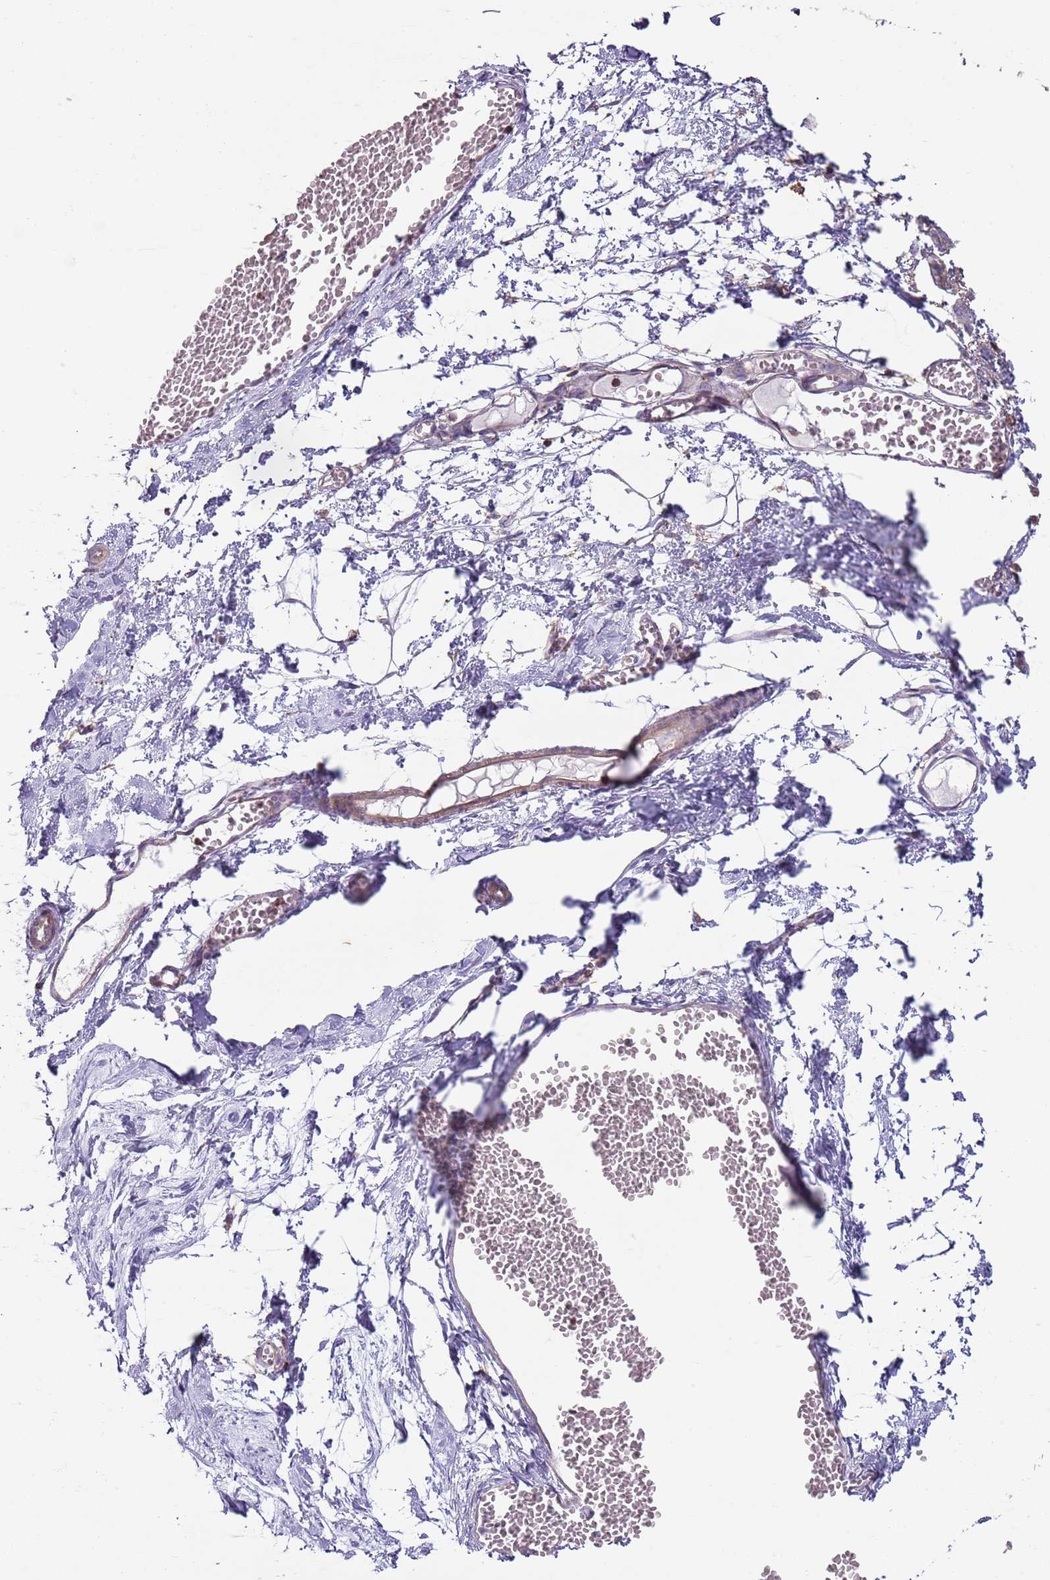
{"staining": {"intensity": "negative", "quantity": "none", "location": "none"}, "tissue": "breast", "cell_type": "Adipocytes", "image_type": "normal", "snomed": [{"axis": "morphology", "description": "Normal tissue, NOS"}, {"axis": "topography", "description": "Breast"}], "caption": "A high-resolution histopathology image shows immunohistochemistry staining of normal breast, which demonstrates no significant staining in adipocytes. (DAB (3,3'-diaminobenzidine) immunohistochemistry with hematoxylin counter stain).", "gene": "GNAI1", "patient": {"sex": "female", "age": 27}}